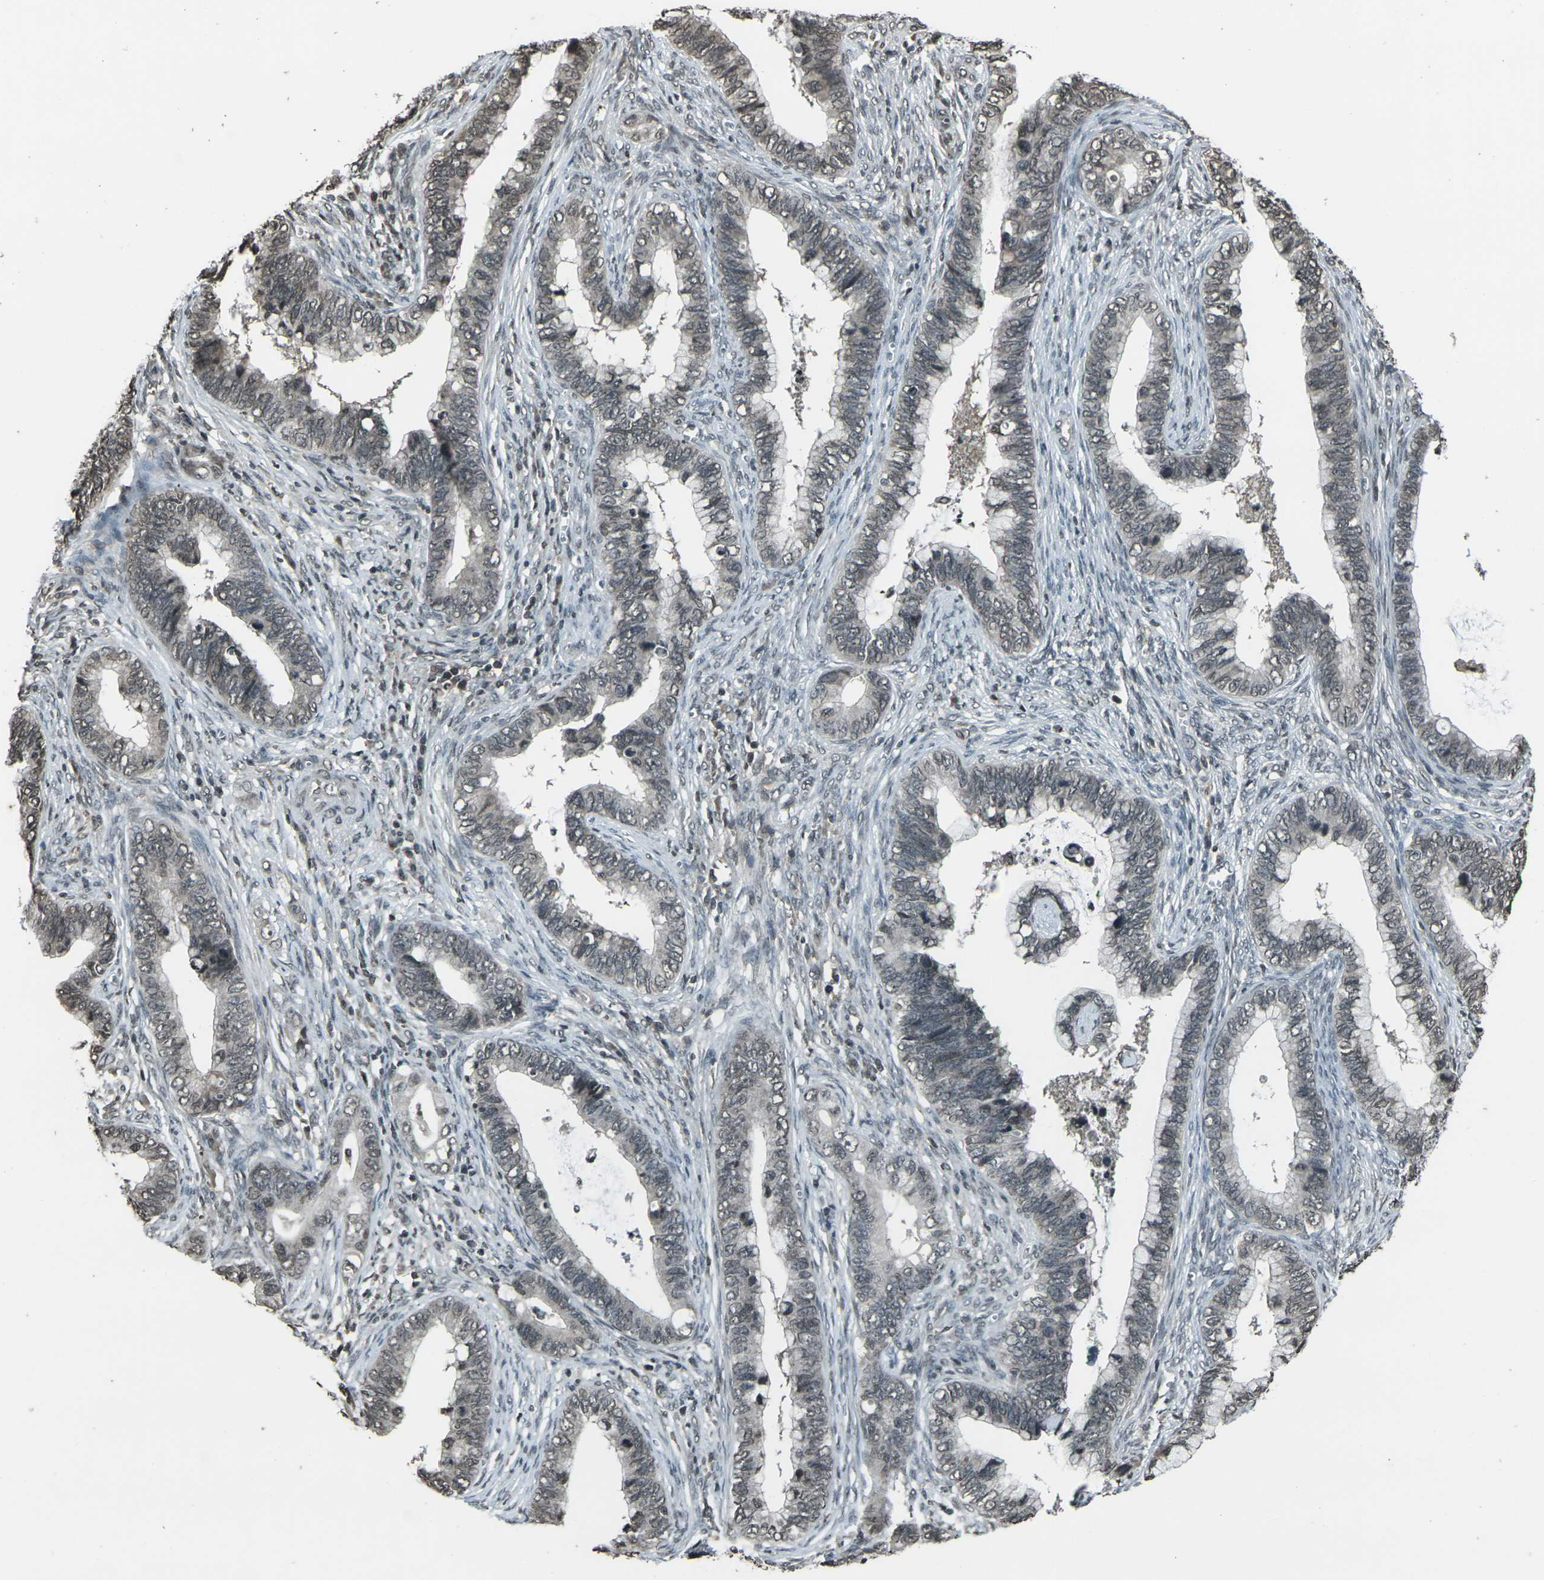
{"staining": {"intensity": "weak", "quantity": "<25%", "location": "nuclear"}, "tissue": "cervical cancer", "cell_type": "Tumor cells", "image_type": "cancer", "snomed": [{"axis": "morphology", "description": "Adenocarcinoma, NOS"}, {"axis": "topography", "description": "Cervix"}], "caption": "This is an immunohistochemistry histopathology image of human cervical cancer. There is no positivity in tumor cells.", "gene": "PRPF8", "patient": {"sex": "female", "age": 44}}